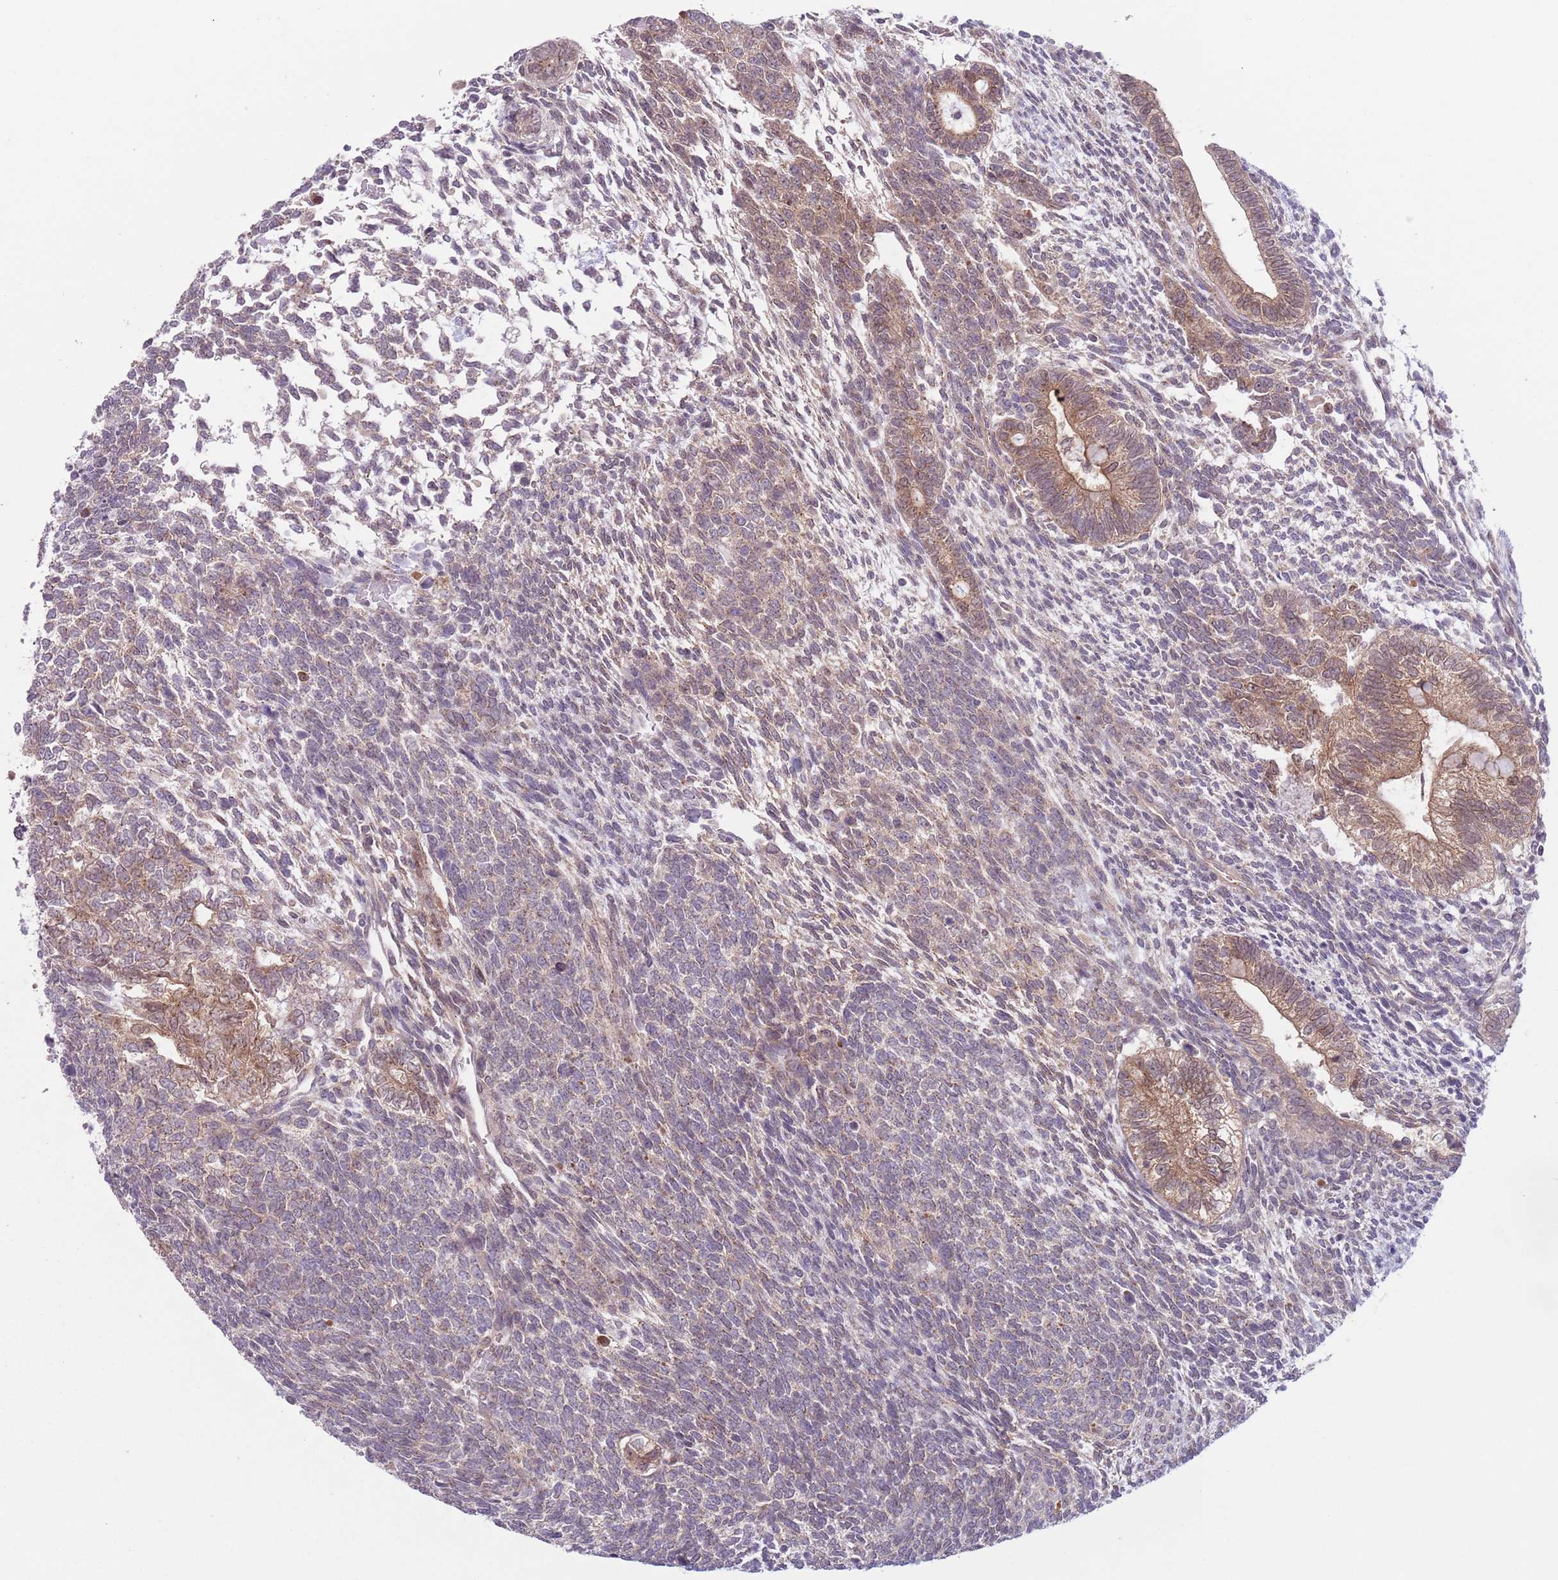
{"staining": {"intensity": "moderate", "quantity": "25%-75%", "location": "cytoplasmic/membranous"}, "tissue": "testis cancer", "cell_type": "Tumor cells", "image_type": "cancer", "snomed": [{"axis": "morphology", "description": "Carcinoma, Embryonal, NOS"}, {"axis": "topography", "description": "Testis"}], "caption": "Immunohistochemical staining of testis cancer demonstrates medium levels of moderate cytoplasmic/membranous staining in about 25%-75% of tumor cells.", "gene": "COPE", "patient": {"sex": "male", "age": 23}}